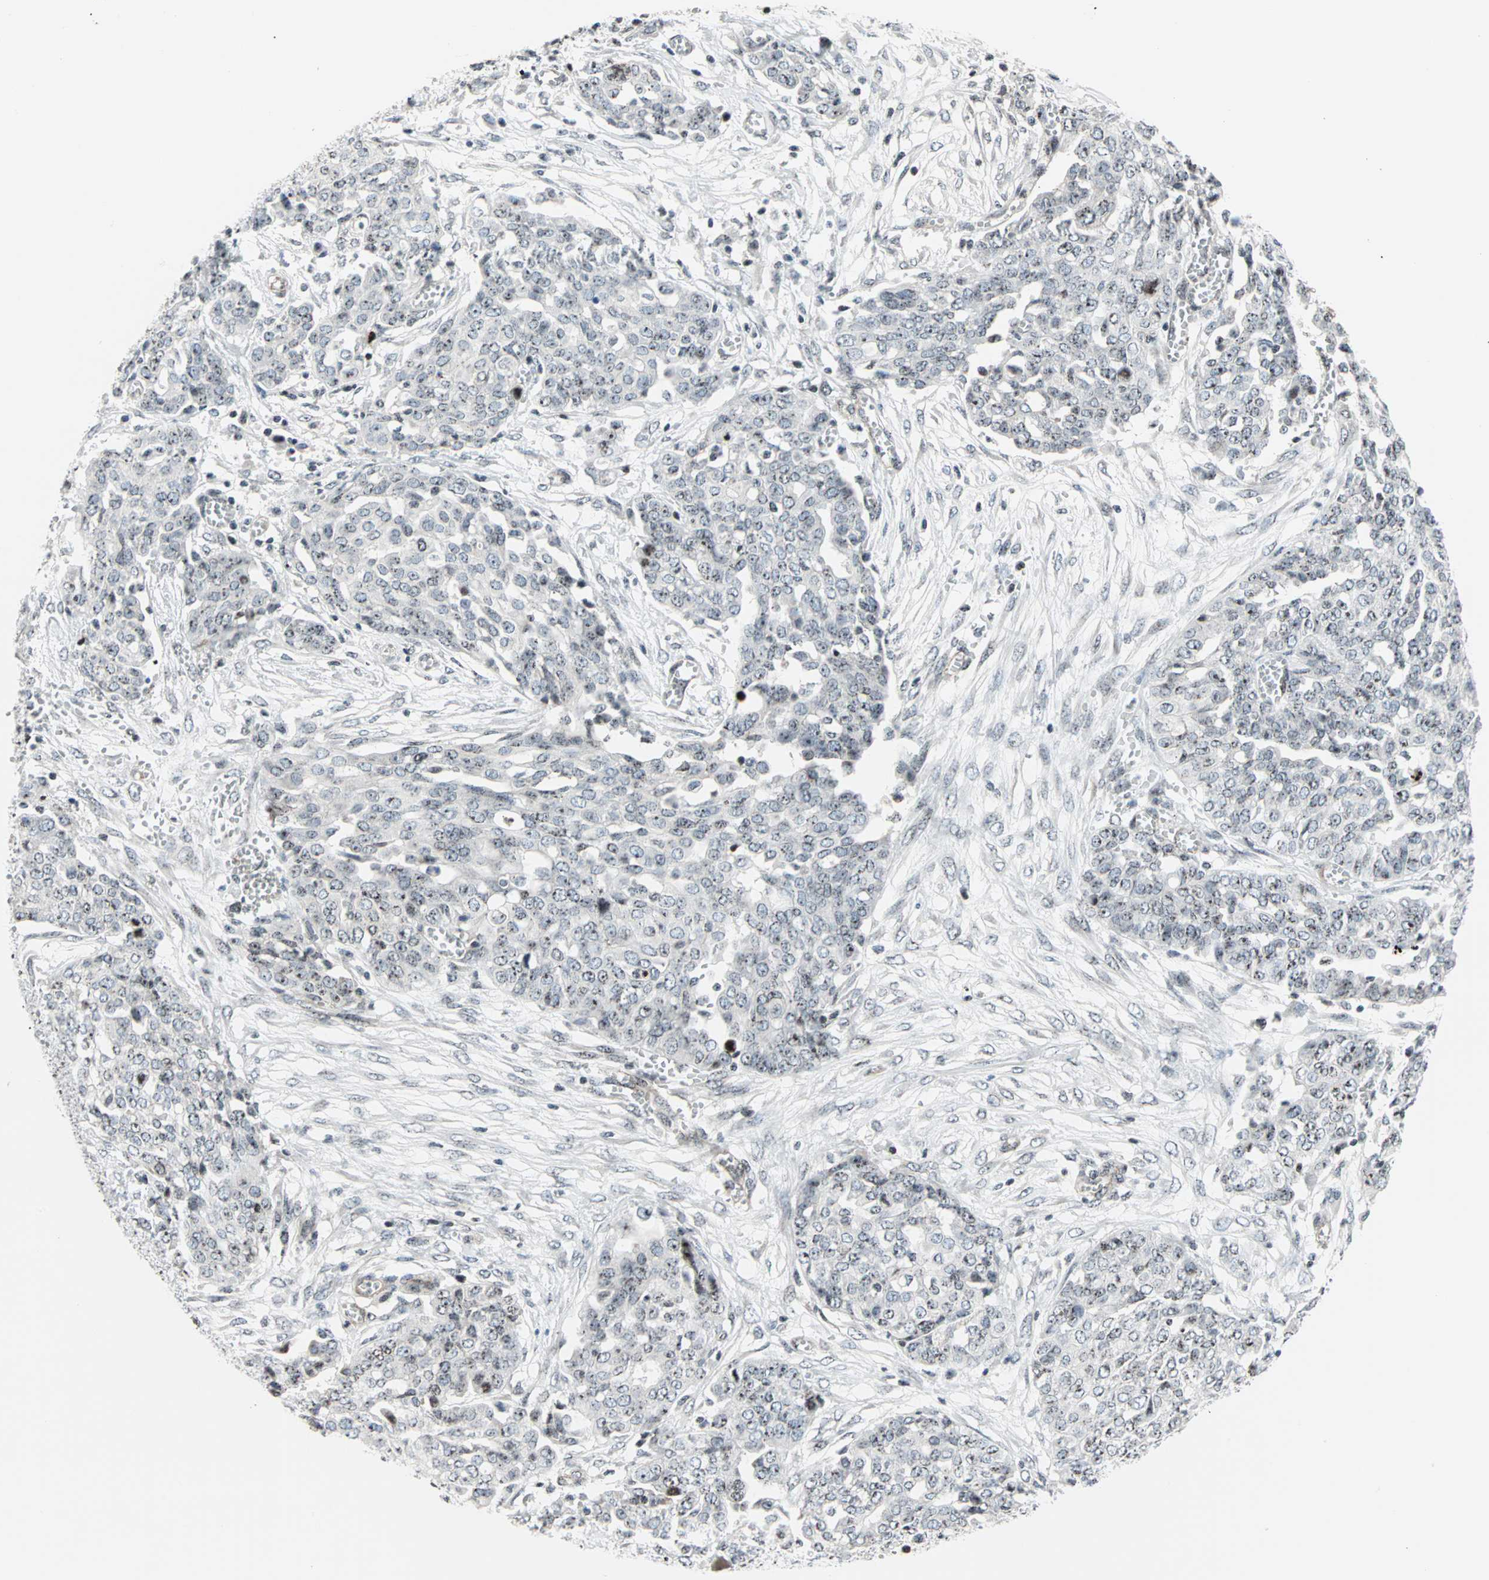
{"staining": {"intensity": "weak", "quantity": "25%-75%", "location": "nuclear"}, "tissue": "ovarian cancer", "cell_type": "Tumor cells", "image_type": "cancer", "snomed": [{"axis": "morphology", "description": "Cystadenocarcinoma, serous, NOS"}, {"axis": "topography", "description": "Soft tissue"}, {"axis": "topography", "description": "Ovary"}], "caption": "Immunohistochemical staining of ovarian serous cystadenocarcinoma displays weak nuclear protein staining in approximately 25%-75% of tumor cells. (DAB IHC, brown staining for protein, blue staining for nuclei).", "gene": "CENPA", "patient": {"sex": "female", "age": 57}}